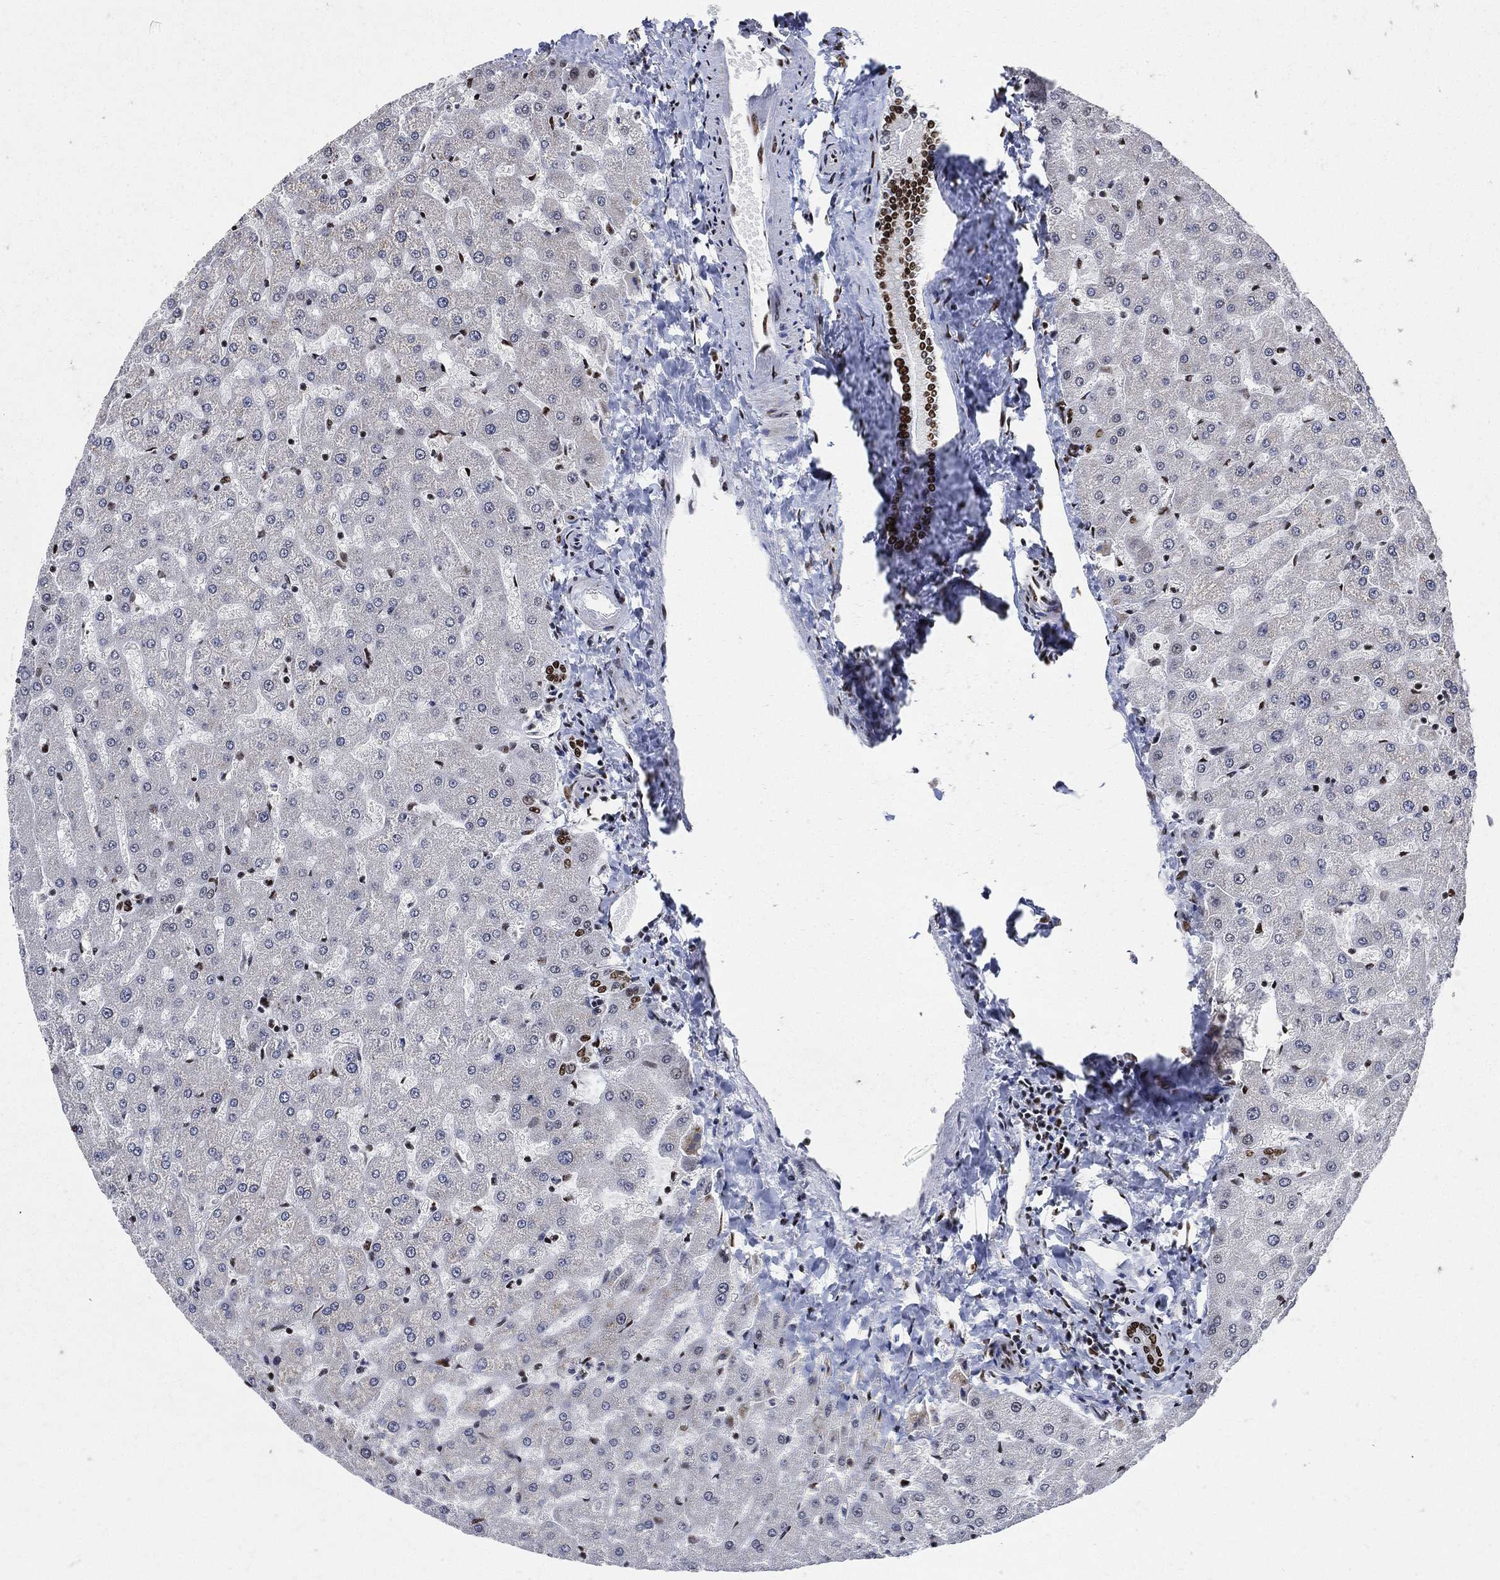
{"staining": {"intensity": "strong", "quantity": ">75%", "location": "nuclear"}, "tissue": "liver", "cell_type": "Cholangiocytes", "image_type": "normal", "snomed": [{"axis": "morphology", "description": "Normal tissue, NOS"}, {"axis": "topography", "description": "Liver"}], "caption": "Normal liver displays strong nuclear positivity in approximately >75% of cholangiocytes, visualized by immunohistochemistry. (DAB IHC, brown staining for protein, blue staining for nuclei).", "gene": "RECQL", "patient": {"sex": "female", "age": 50}}